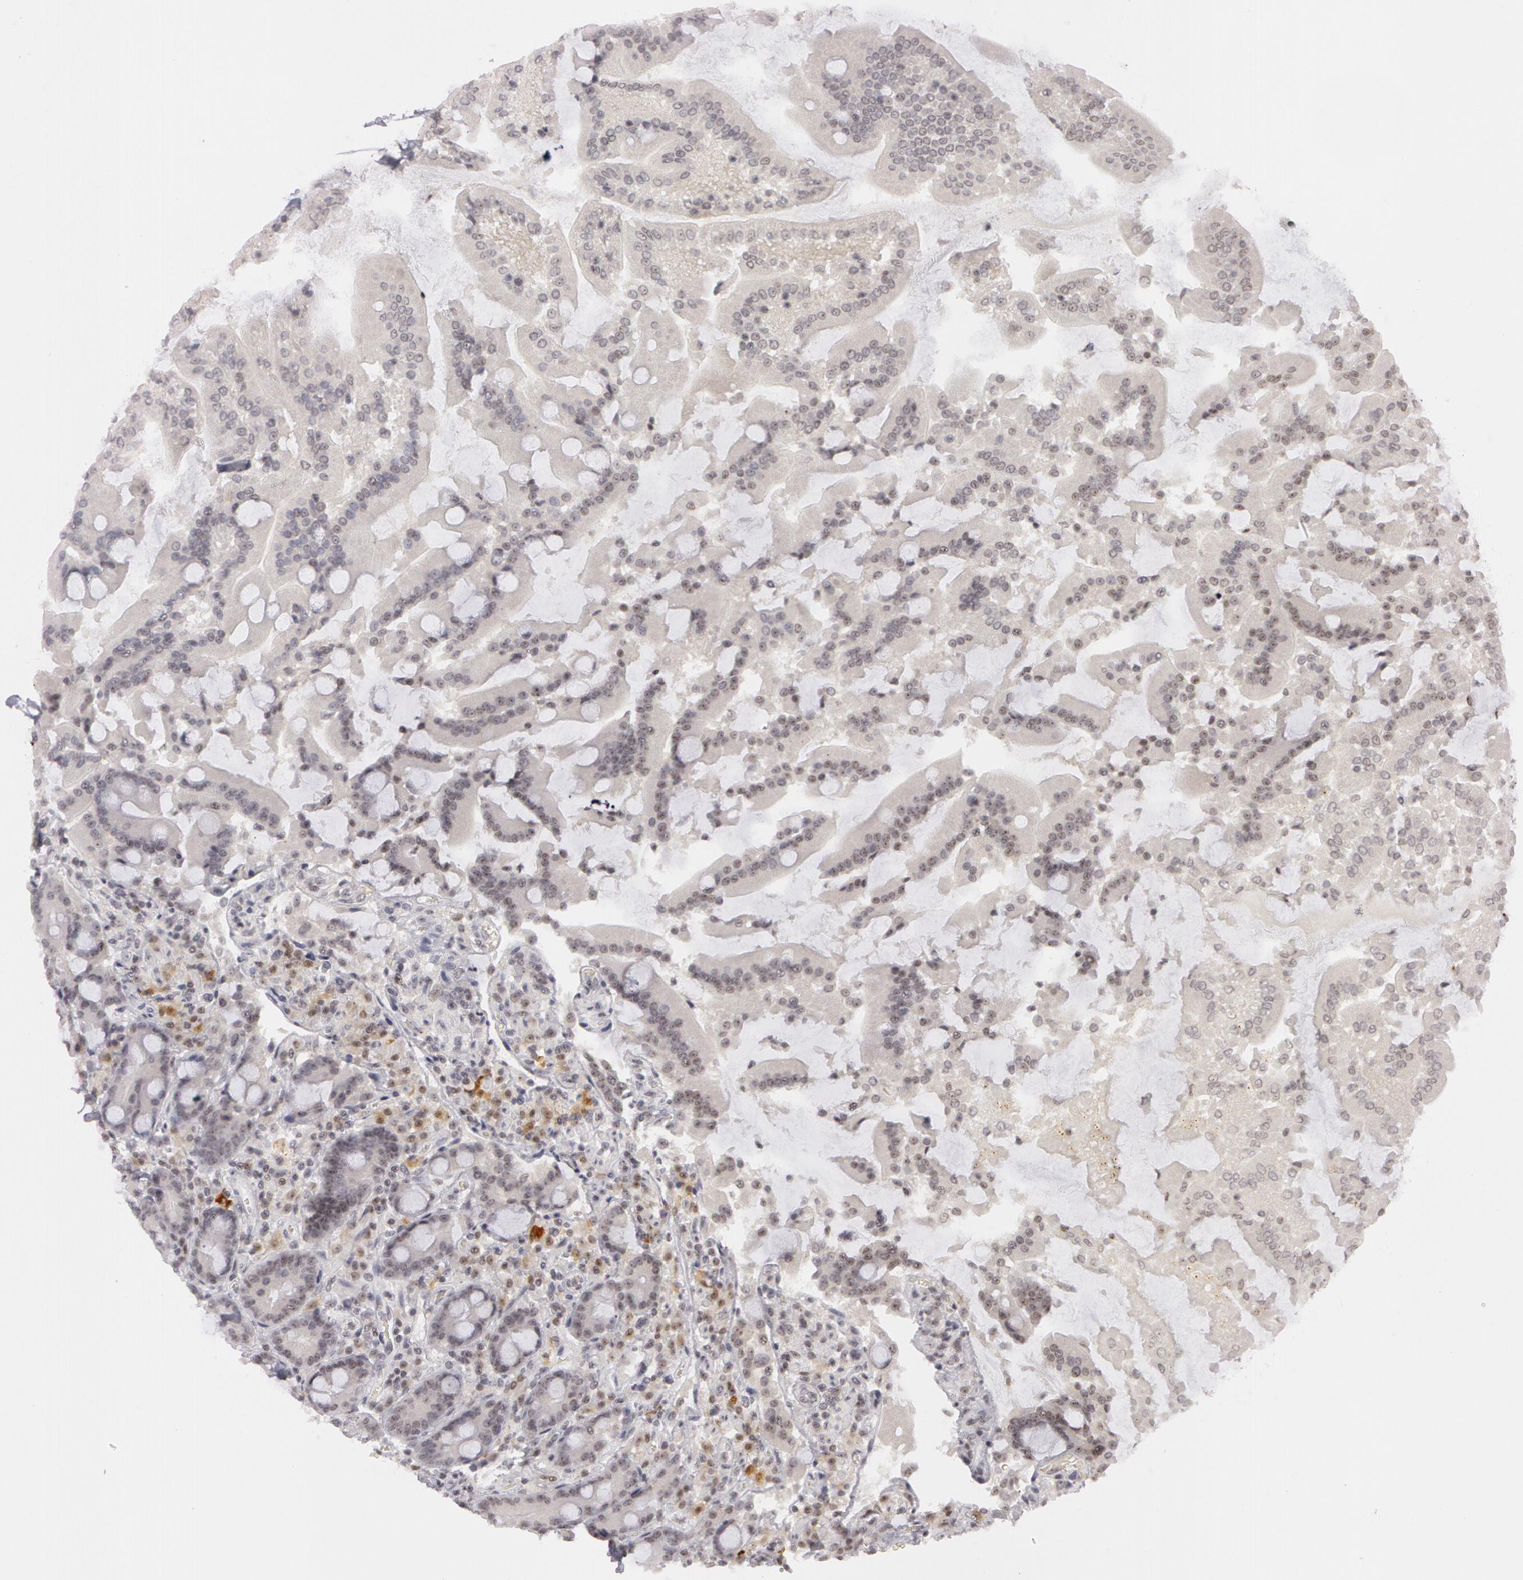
{"staining": {"intensity": "moderate", "quantity": ">75%", "location": "nuclear"}, "tissue": "duodenum", "cell_type": "Glandular cells", "image_type": "normal", "snomed": [{"axis": "morphology", "description": "Normal tissue, NOS"}, {"axis": "topography", "description": "Duodenum"}], "caption": "Duodenum stained with IHC demonstrates moderate nuclear positivity in approximately >75% of glandular cells. (brown staining indicates protein expression, while blue staining denotes nuclei).", "gene": "FBL", "patient": {"sex": "female", "age": 64}}